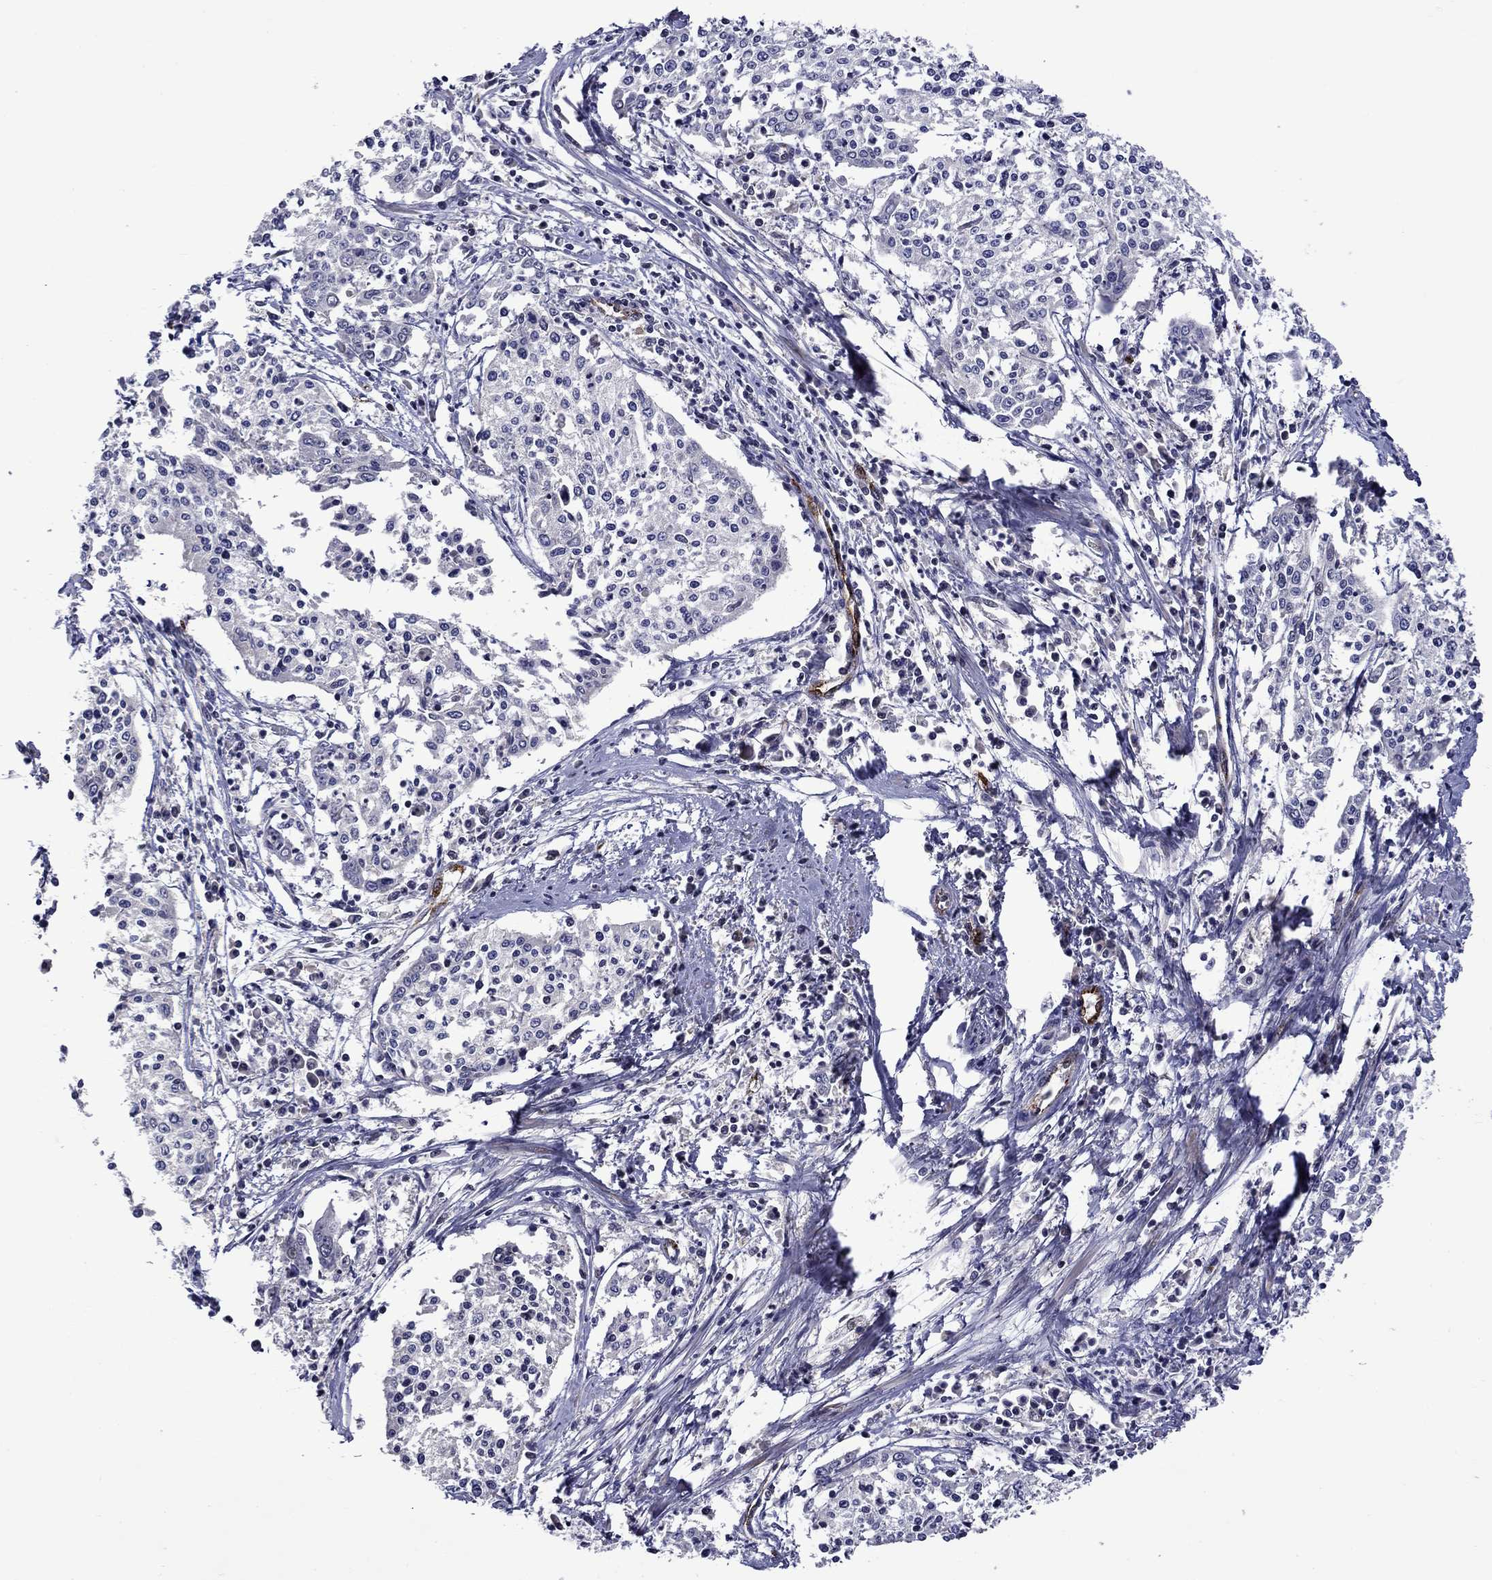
{"staining": {"intensity": "negative", "quantity": "none", "location": "none"}, "tissue": "cervical cancer", "cell_type": "Tumor cells", "image_type": "cancer", "snomed": [{"axis": "morphology", "description": "Squamous cell carcinoma, NOS"}, {"axis": "topography", "description": "Cervix"}], "caption": "Human cervical cancer (squamous cell carcinoma) stained for a protein using immunohistochemistry displays no positivity in tumor cells.", "gene": "SLITRK1", "patient": {"sex": "female", "age": 41}}